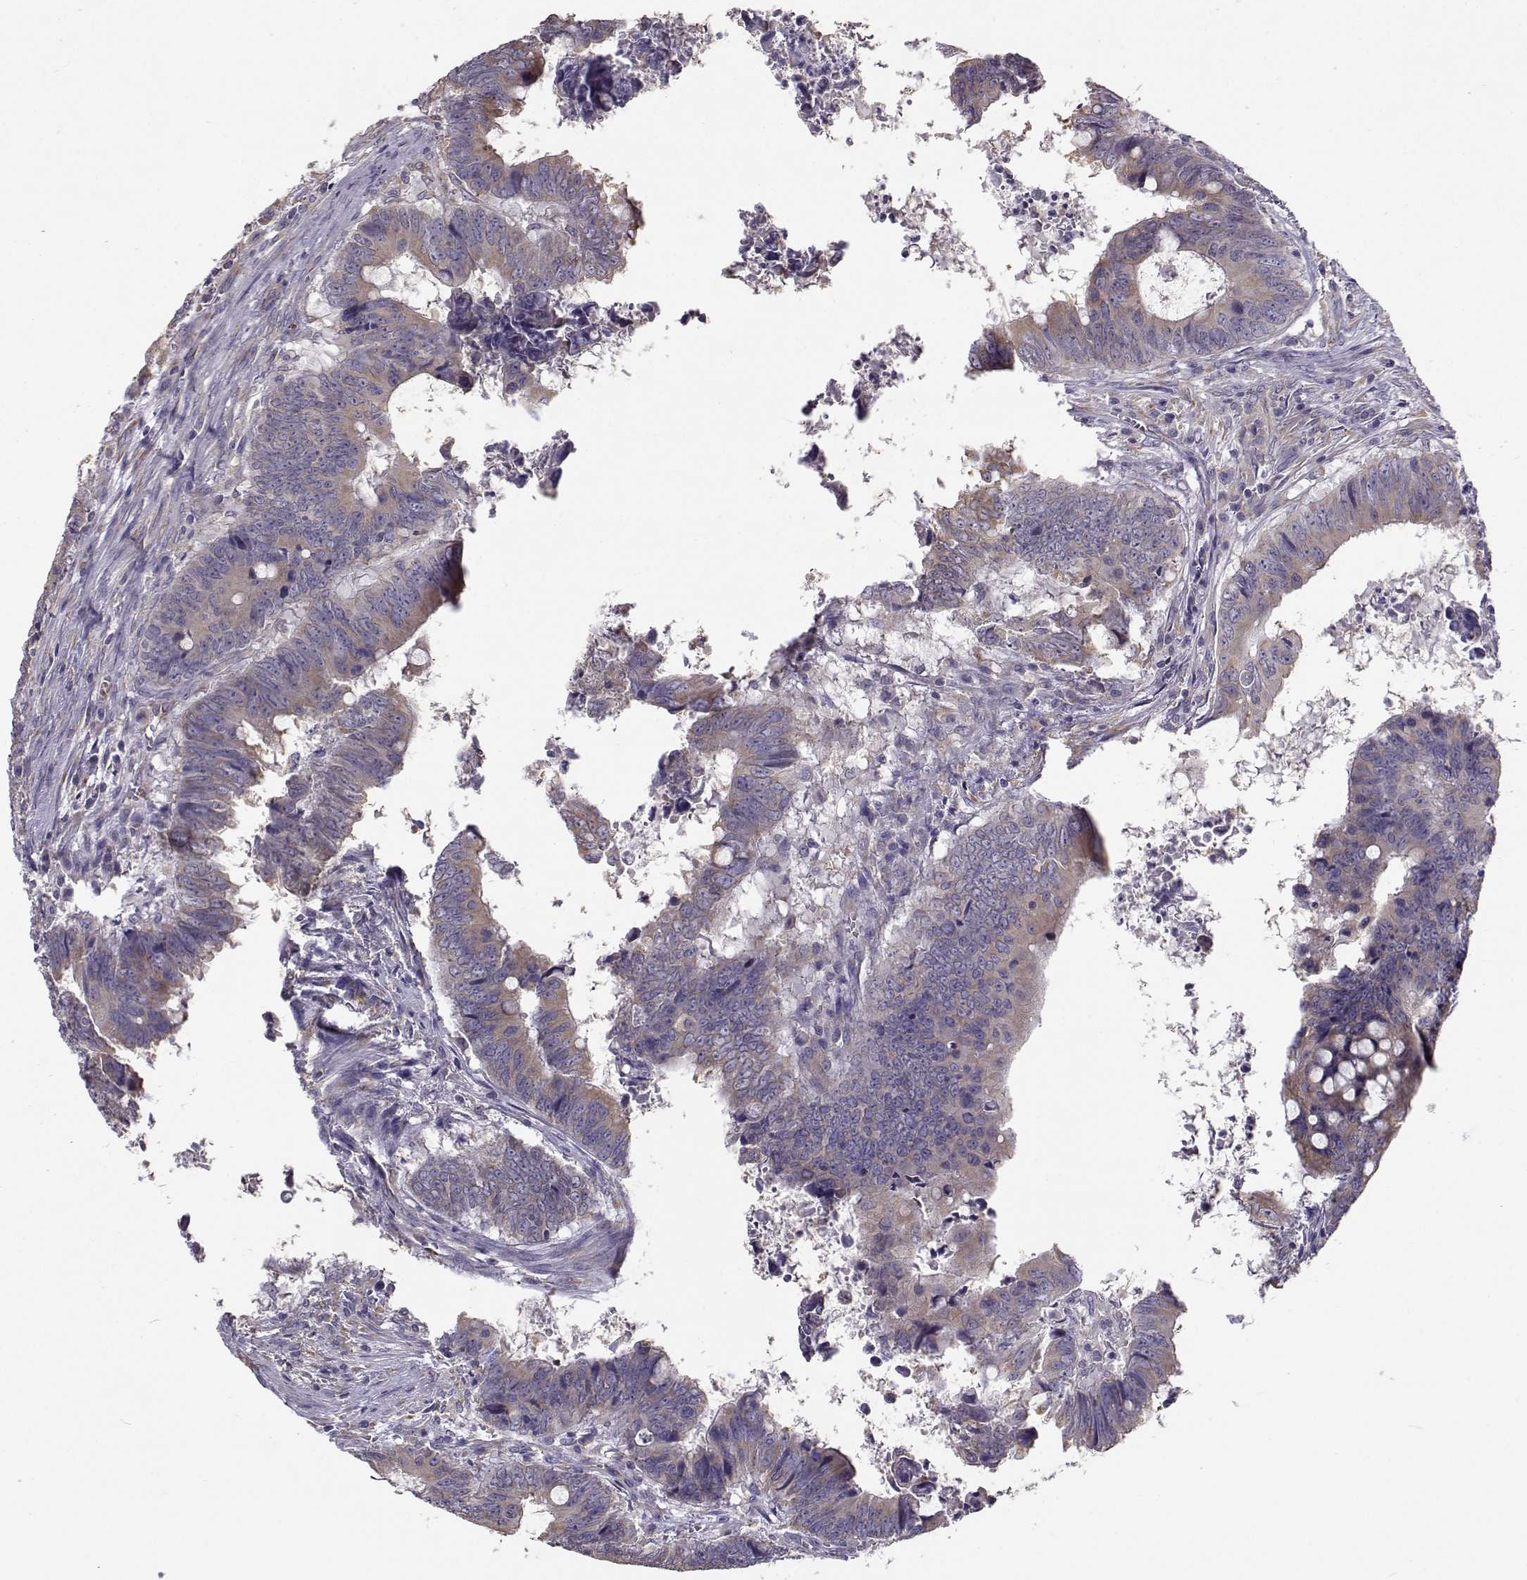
{"staining": {"intensity": "weak", "quantity": ">75%", "location": "cytoplasmic/membranous"}, "tissue": "colorectal cancer", "cell_type": "Tumor cells", "image_type": "cancer", "snomed": [{"axis": "morphology", "description": "Adenocarcinoma, NOS"}, {"axis": "topography", "description": "Colon"}], "caption": "Protein staining of colorectal cancer tissue displays weak cytoplasmic/membranous staining in about >75% of tumor cells.", "gene": "BEND6", "patient": {"sex": "female", "age": 82}}